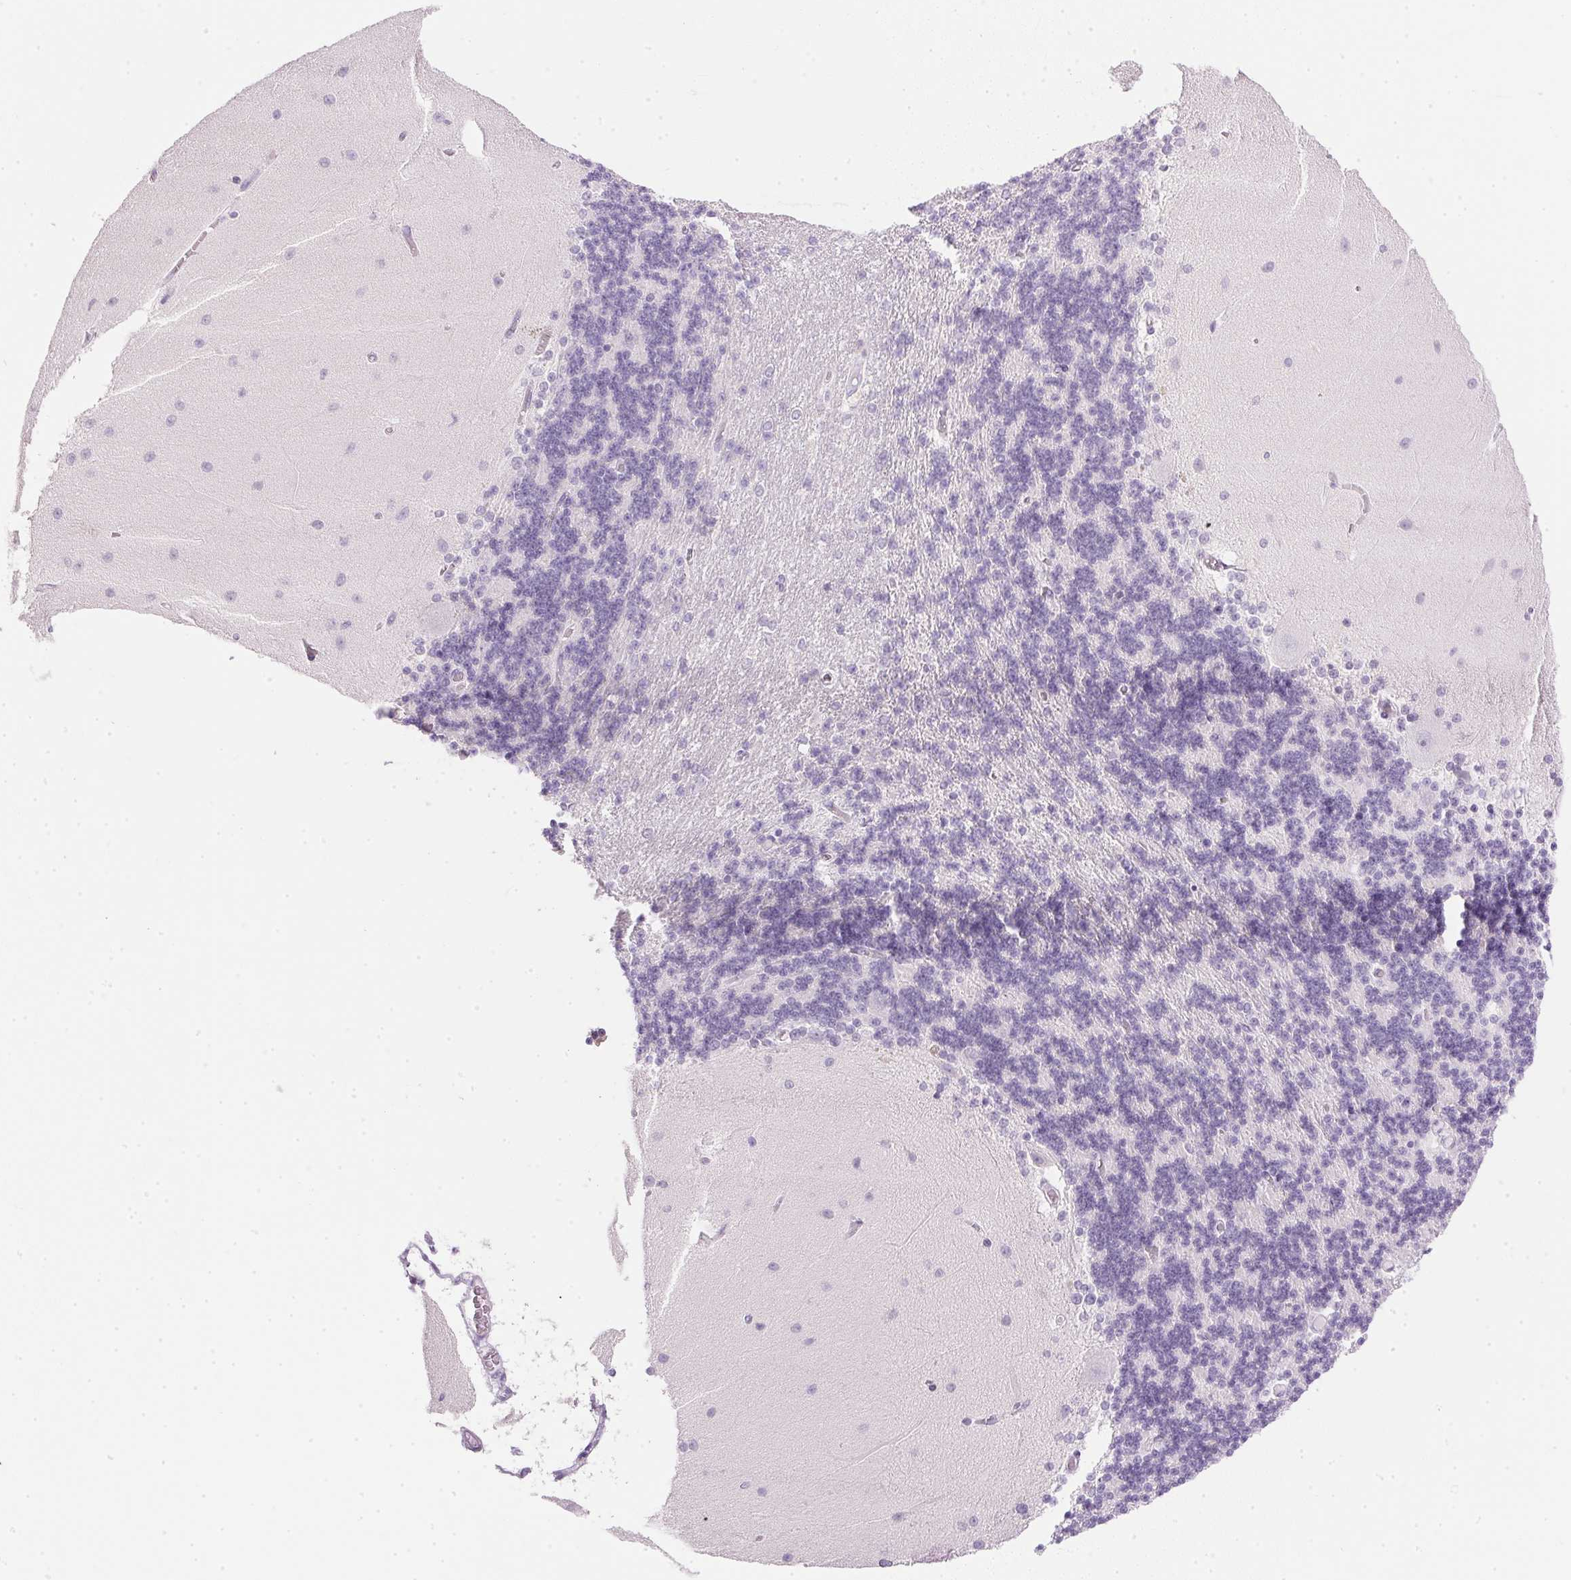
{"staining": {"intensity": "negative", "quantity": "none", "location": "none"}, "tissue": "cerebellum", "cell_type": "Cells in granular layer", "image_type": "normal", "snomed": [{"axis": "morphology", "description": "Normal tissue, NOS"}, {"axis": "topography", "description": "Cerebellum"}], "caption": "The histopathology image displays no staining of cells in granular layer in benign cerebellum. (DAB IHC with hematoxylin counter stain).", "gene": "CPB1", "patient": {"sex": "female", "age": 54}}